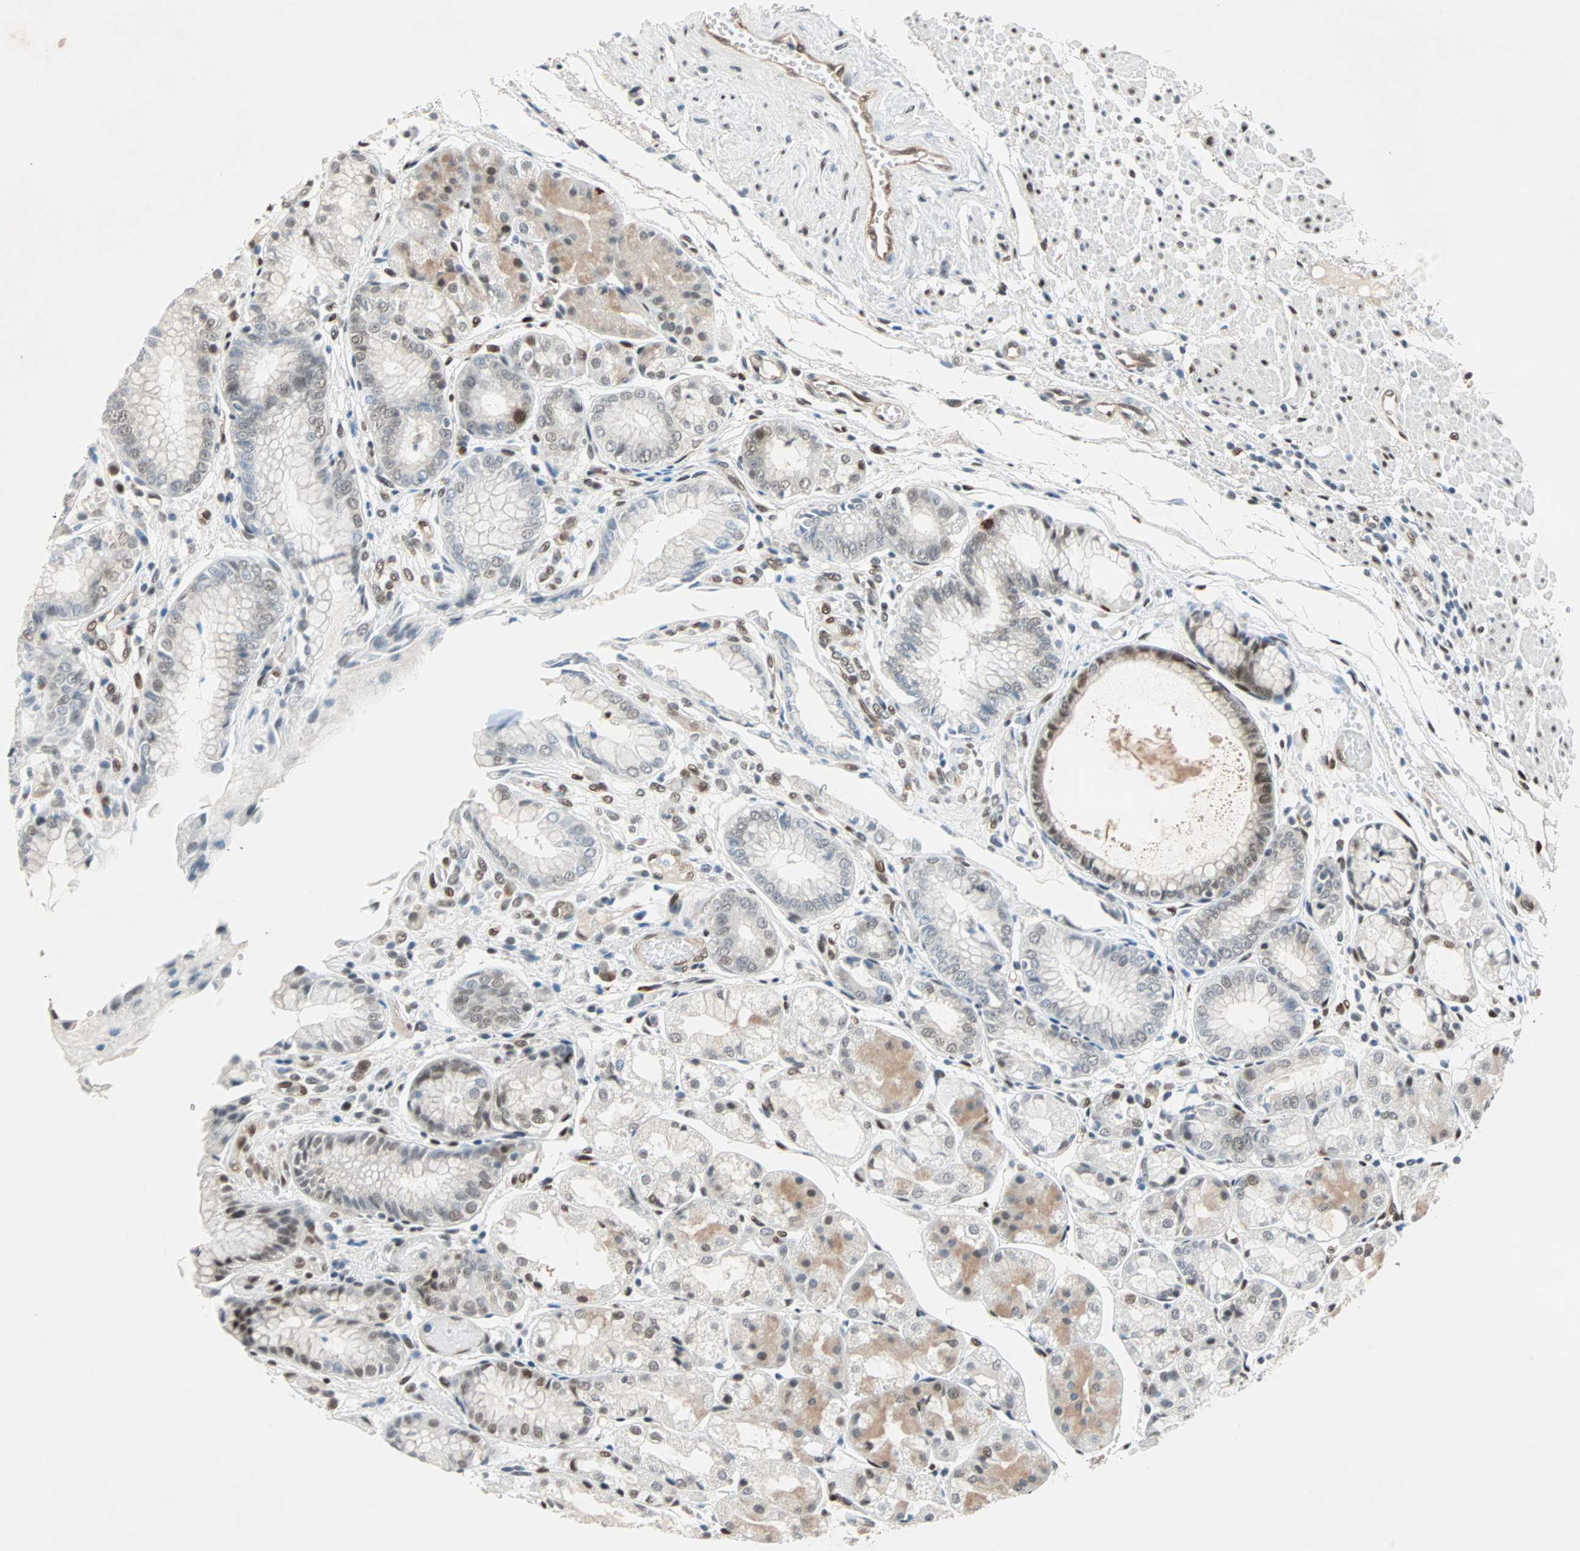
{"staining": {"intensity": "moderate", "quantity": "25%-75%", "location": "cytoplasmic/membranous,nuclear"}, "tissue": "stomach", "cell_type": "Glandular cells", "image_type": "normal", "snomed": [{"axis": "morphology", "description": "Normal tissue, NOS"}, {"axis": "topography", "description": "Stomach, upper"}], "caption": "Immunohistochemistry (IHC) micrograph of normal human stomach stained for a protein (brown), which reveals medium levels of moderate cytoplasmic/membranous,nuclear staining in approximately 25%-75% of glandular cells.", "gene": "WWTR1", "patient": {"sex": "male", "age": 72}}